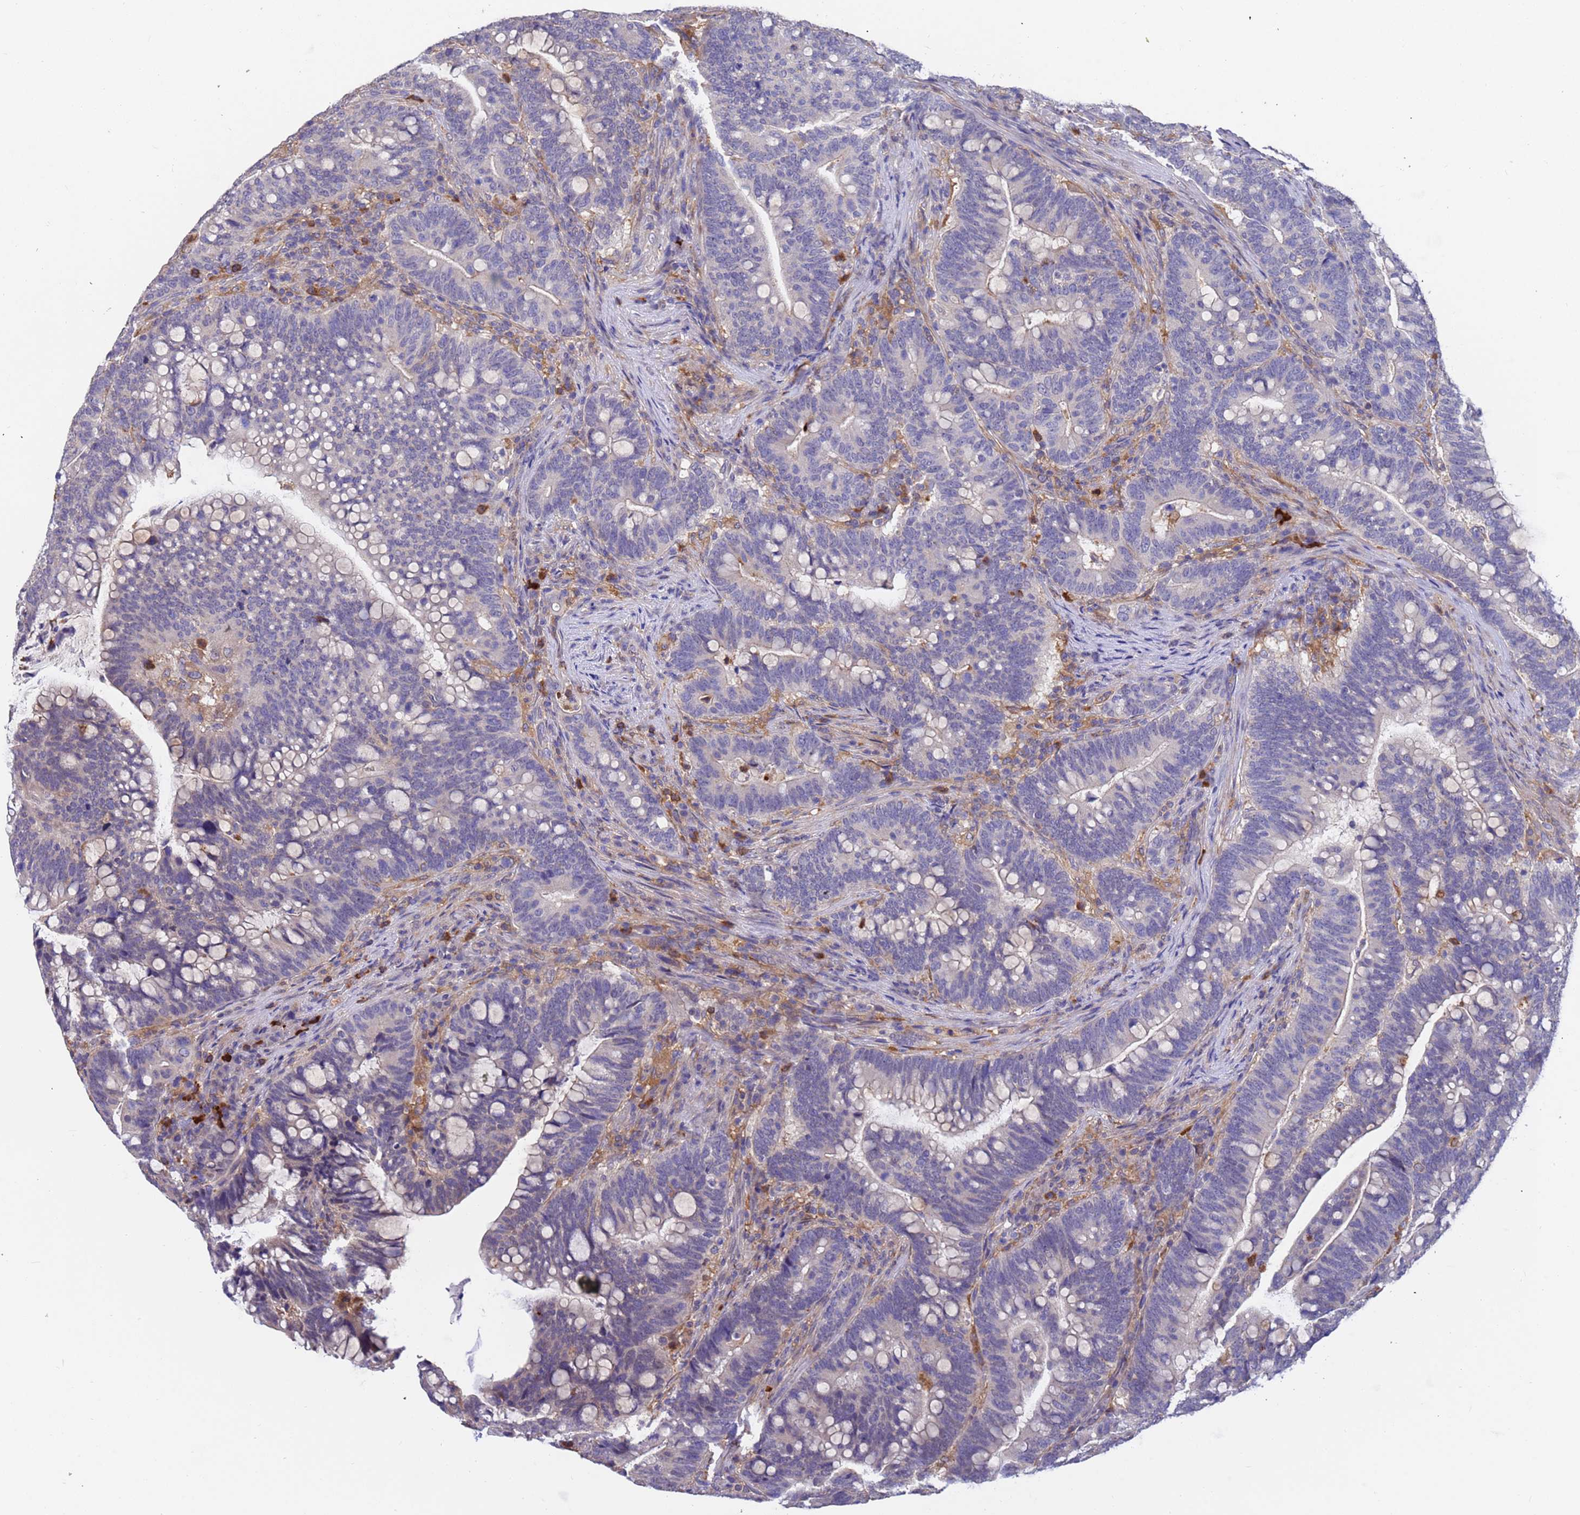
{"staining": {"intensity": "negative", "quantity": "none", "location": "none"}, "tissue": "colorectal cancer", "cell_type": "Tumor cells", "image_type": "cancer", "snomed": [{"axis": "morphology", "description": "Normal tissue, NOS"}, {"axis": "morphology", "description": "Adenocarcinoma, NOS"}, {"axis": "topography", "description": "Colon"}], "caption": "There is no significant staining in tumor cells of adenocarcinoma (colorectal).", "gene": "AMPD3", "patient": {"sex": "female", "age": 66}}